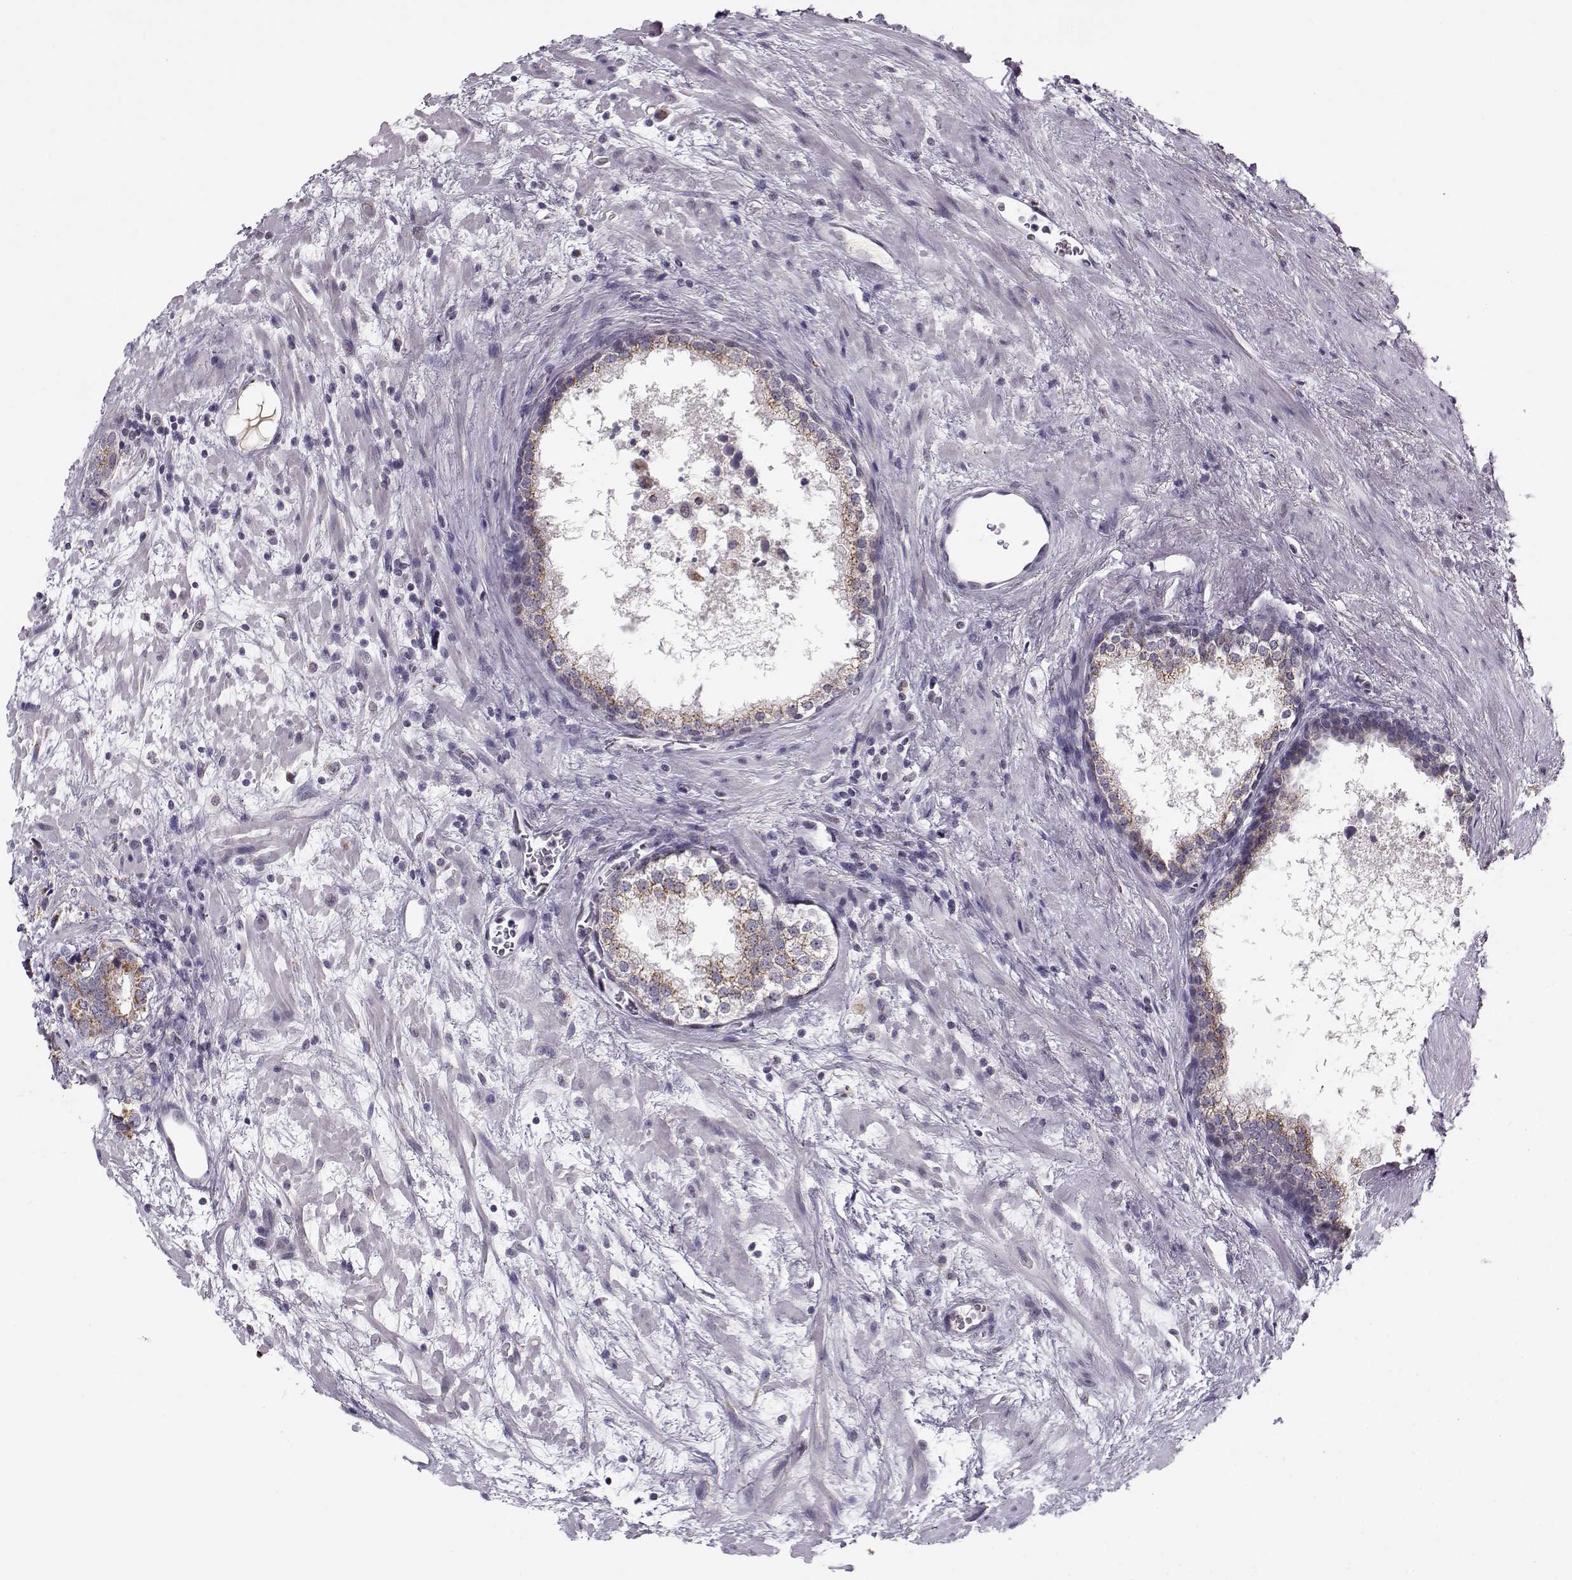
{"staining": {"intensity": "moderate", "quantity": ">75%", "location": "cytoplasmic/membranous"}, "tissue": "prostate cancer", "cell_type": "Tumor cells", "image_type": "cancer", "snomed": [{"axis": "morphology", "description": "Adenocarcinoma, NOS"}, {"axis": "topography", "description": "Prostate and seminal vesicle, NOS"}], "caption": "Tumor cells display moderate cytoplasmic/membranous positivity in about >75% of cells in prostate adenocarcinoma.", "gene": "SLC4A5", "patient": {"sex": "male", "age": 63}}